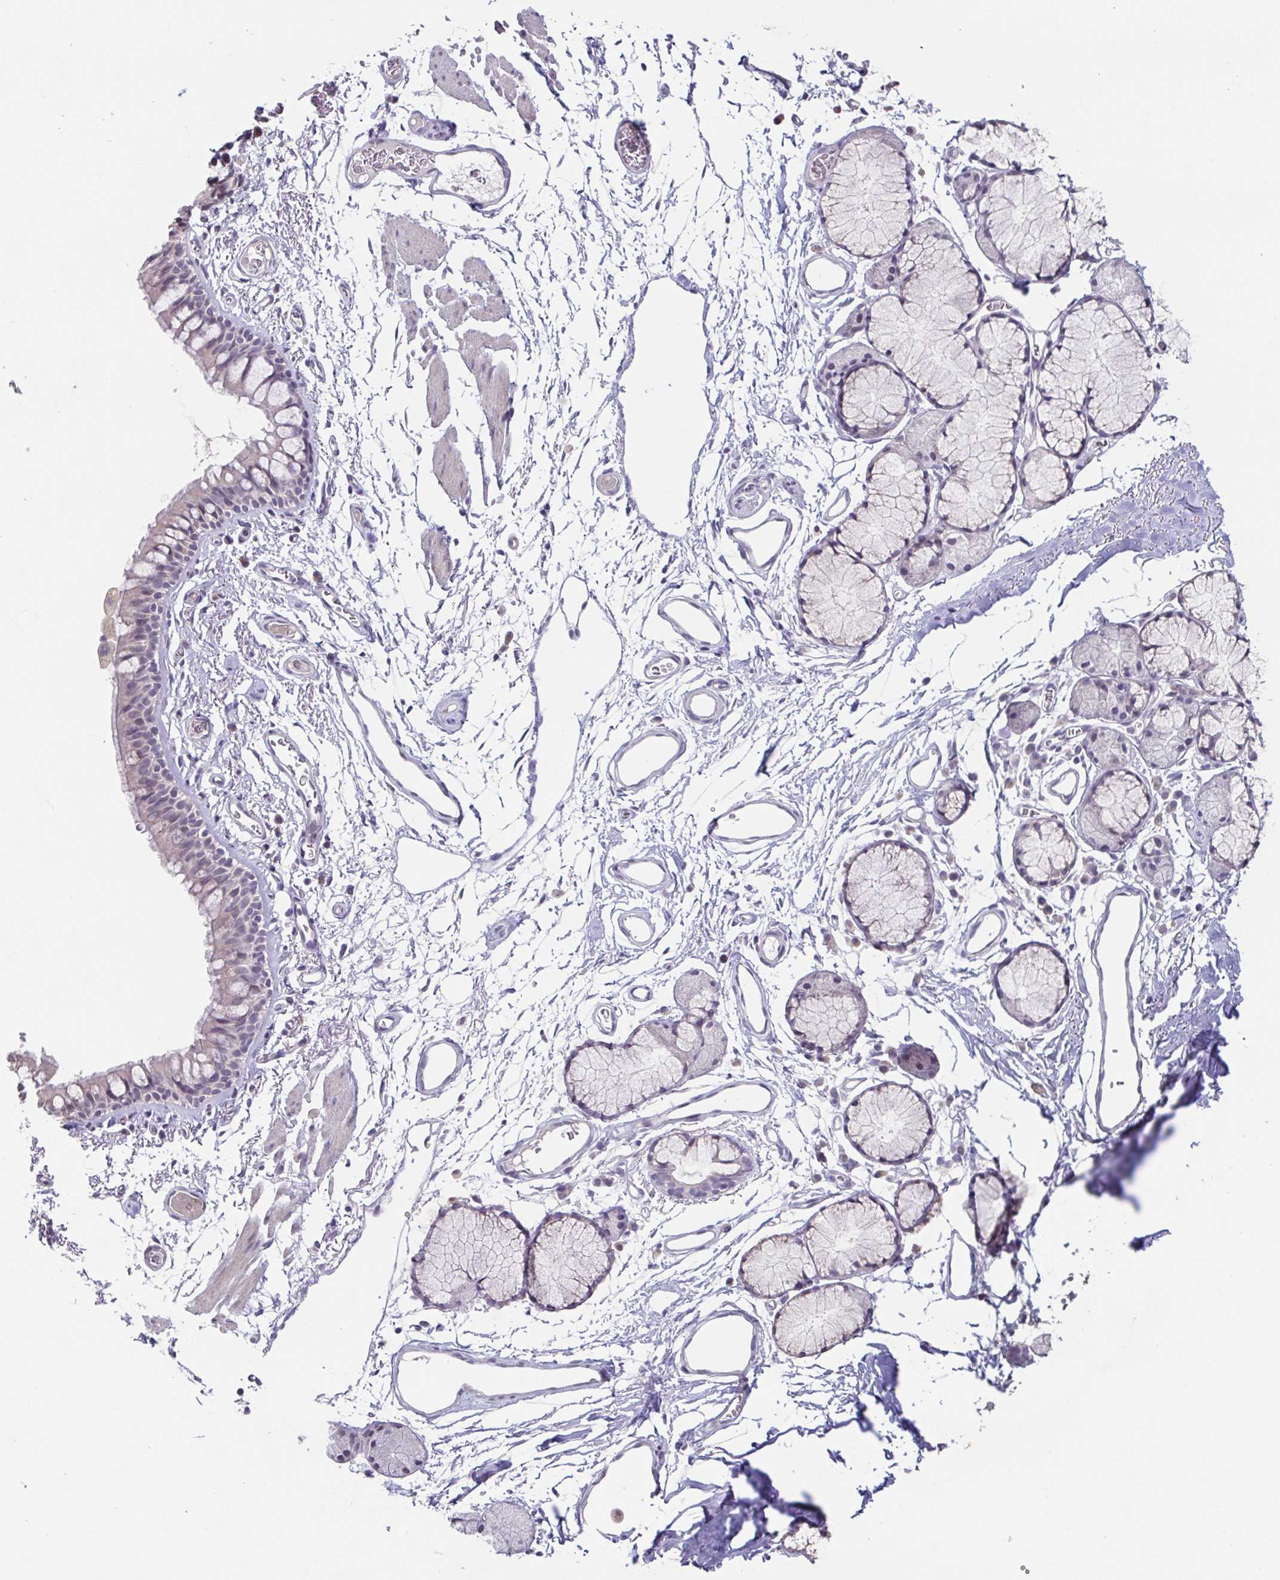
{"staining": {"intensity": "negative", "quantity": "none", "location": "none"}, "tissue": "bronchus", "cell_type": "Respiratory epithelial cells", "image_type": "normal", "snomed": [{"axis": "morphology", "description": "Normal tissue, NOS"}, {"axis": "topography", "description": "Cartilage tissue"}, {"axis": "topography", "description": "Bronchus"}], "caption": "This is an IHC image of unremarkable human bronchus. There is no expression in respiratory epithelial cells.", "gene": "GHRL", "patient": {"sex": "female", "age": 79}}